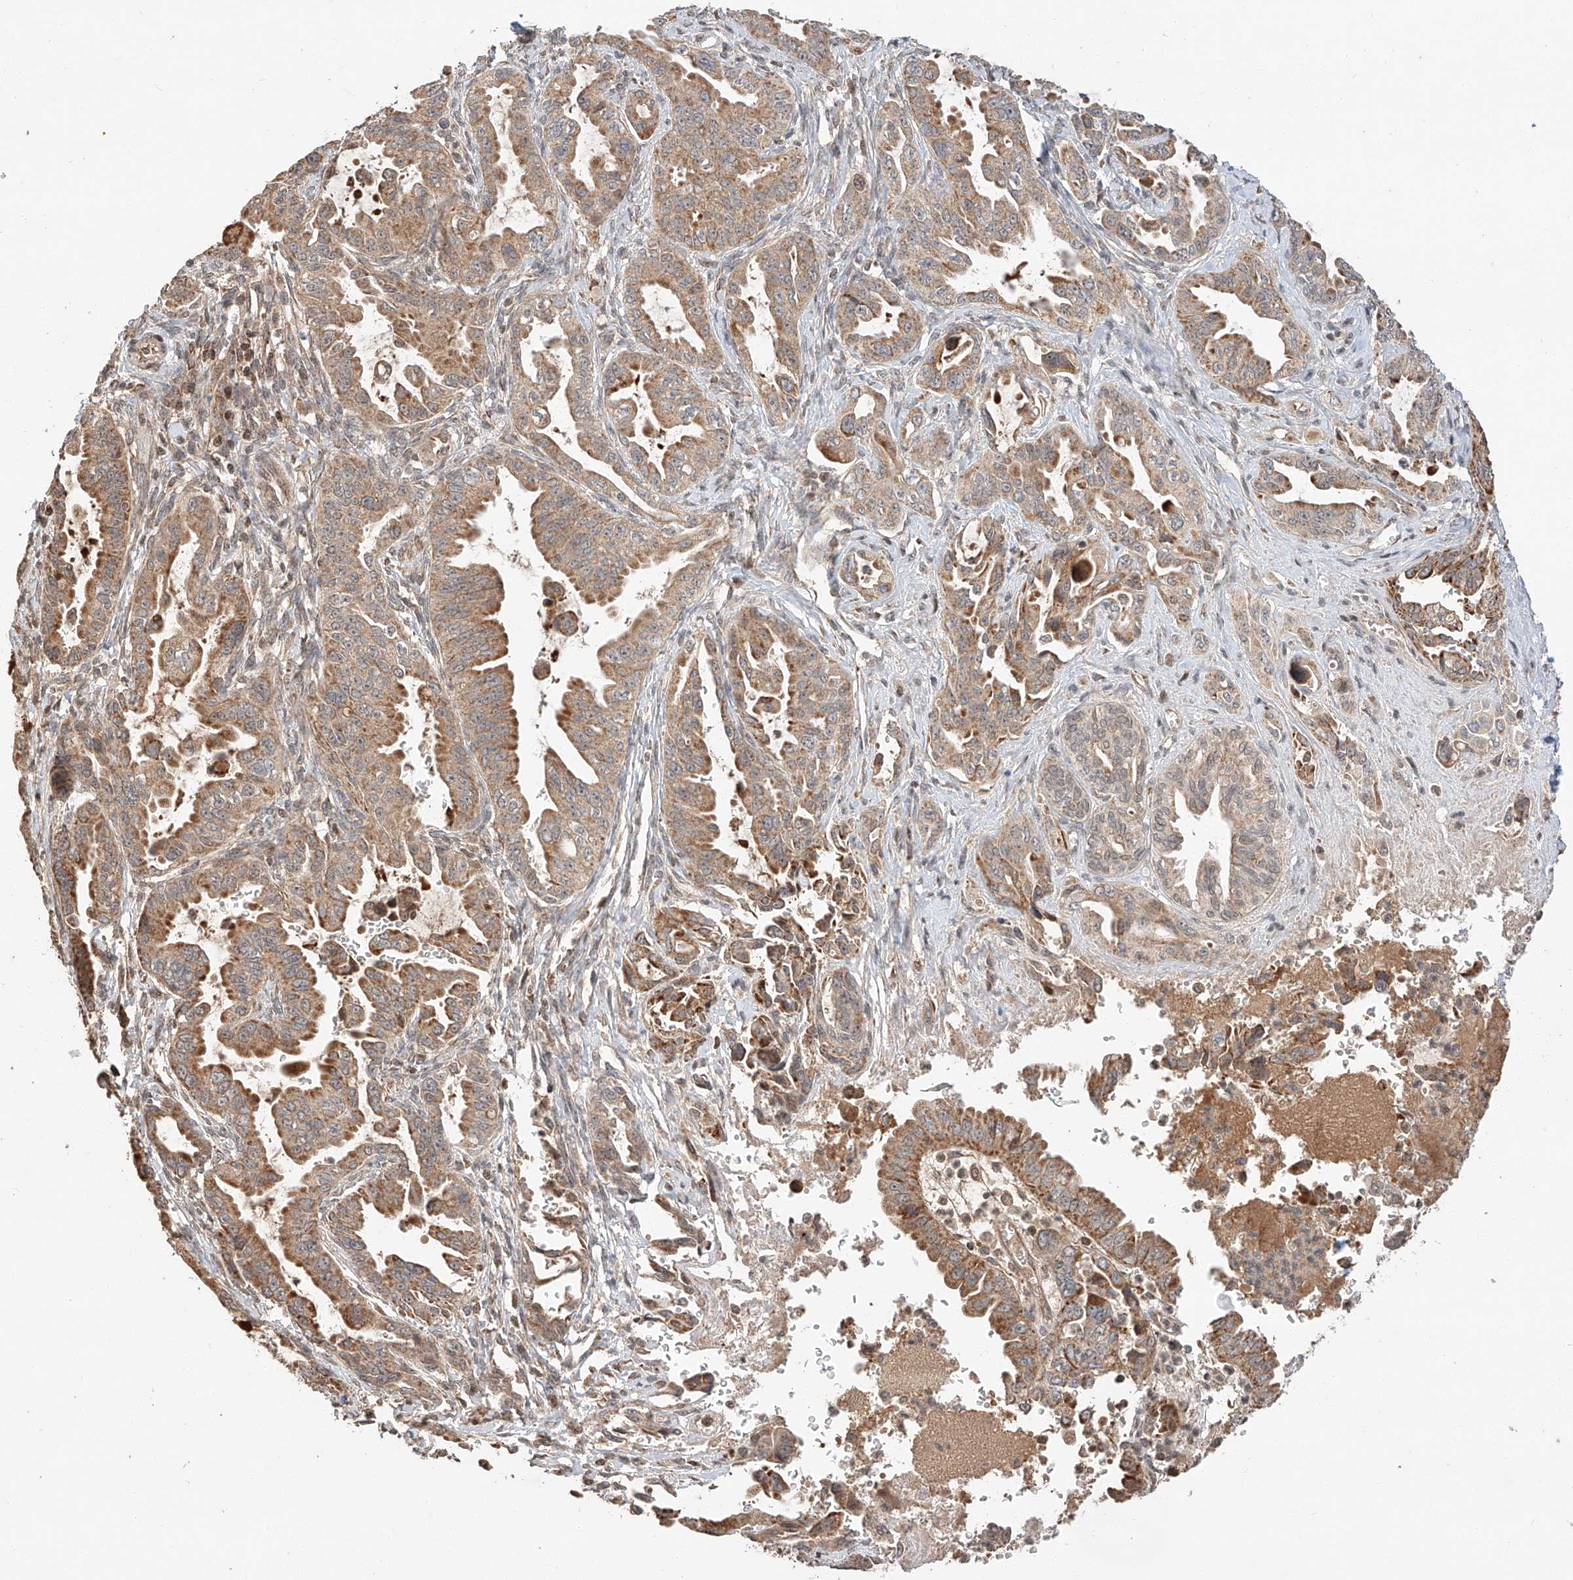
{"staining": {"intensity": "moderate", "quantity": ">75%", "location": "cytoplasmic/membranous"}, "tissue": "pancreatic cancer", "cell_type": "Tumor cells", "image_type": "cancer", "snomed": [{"axis": "morphology", "description": "Adenocarcinoma, NOS"}, {"axis": "topography", "description": "Pancreas"}], "caption": "Protein staining by immunohistochemistry (IHC) demonstrates moderate cytoplasmic/membranous positivity in about >75% of tumor cells in pancreatic adenocarcinoma.", "gene": "ARHGAP33", "patient": {"sex": "male", "age": 70}}